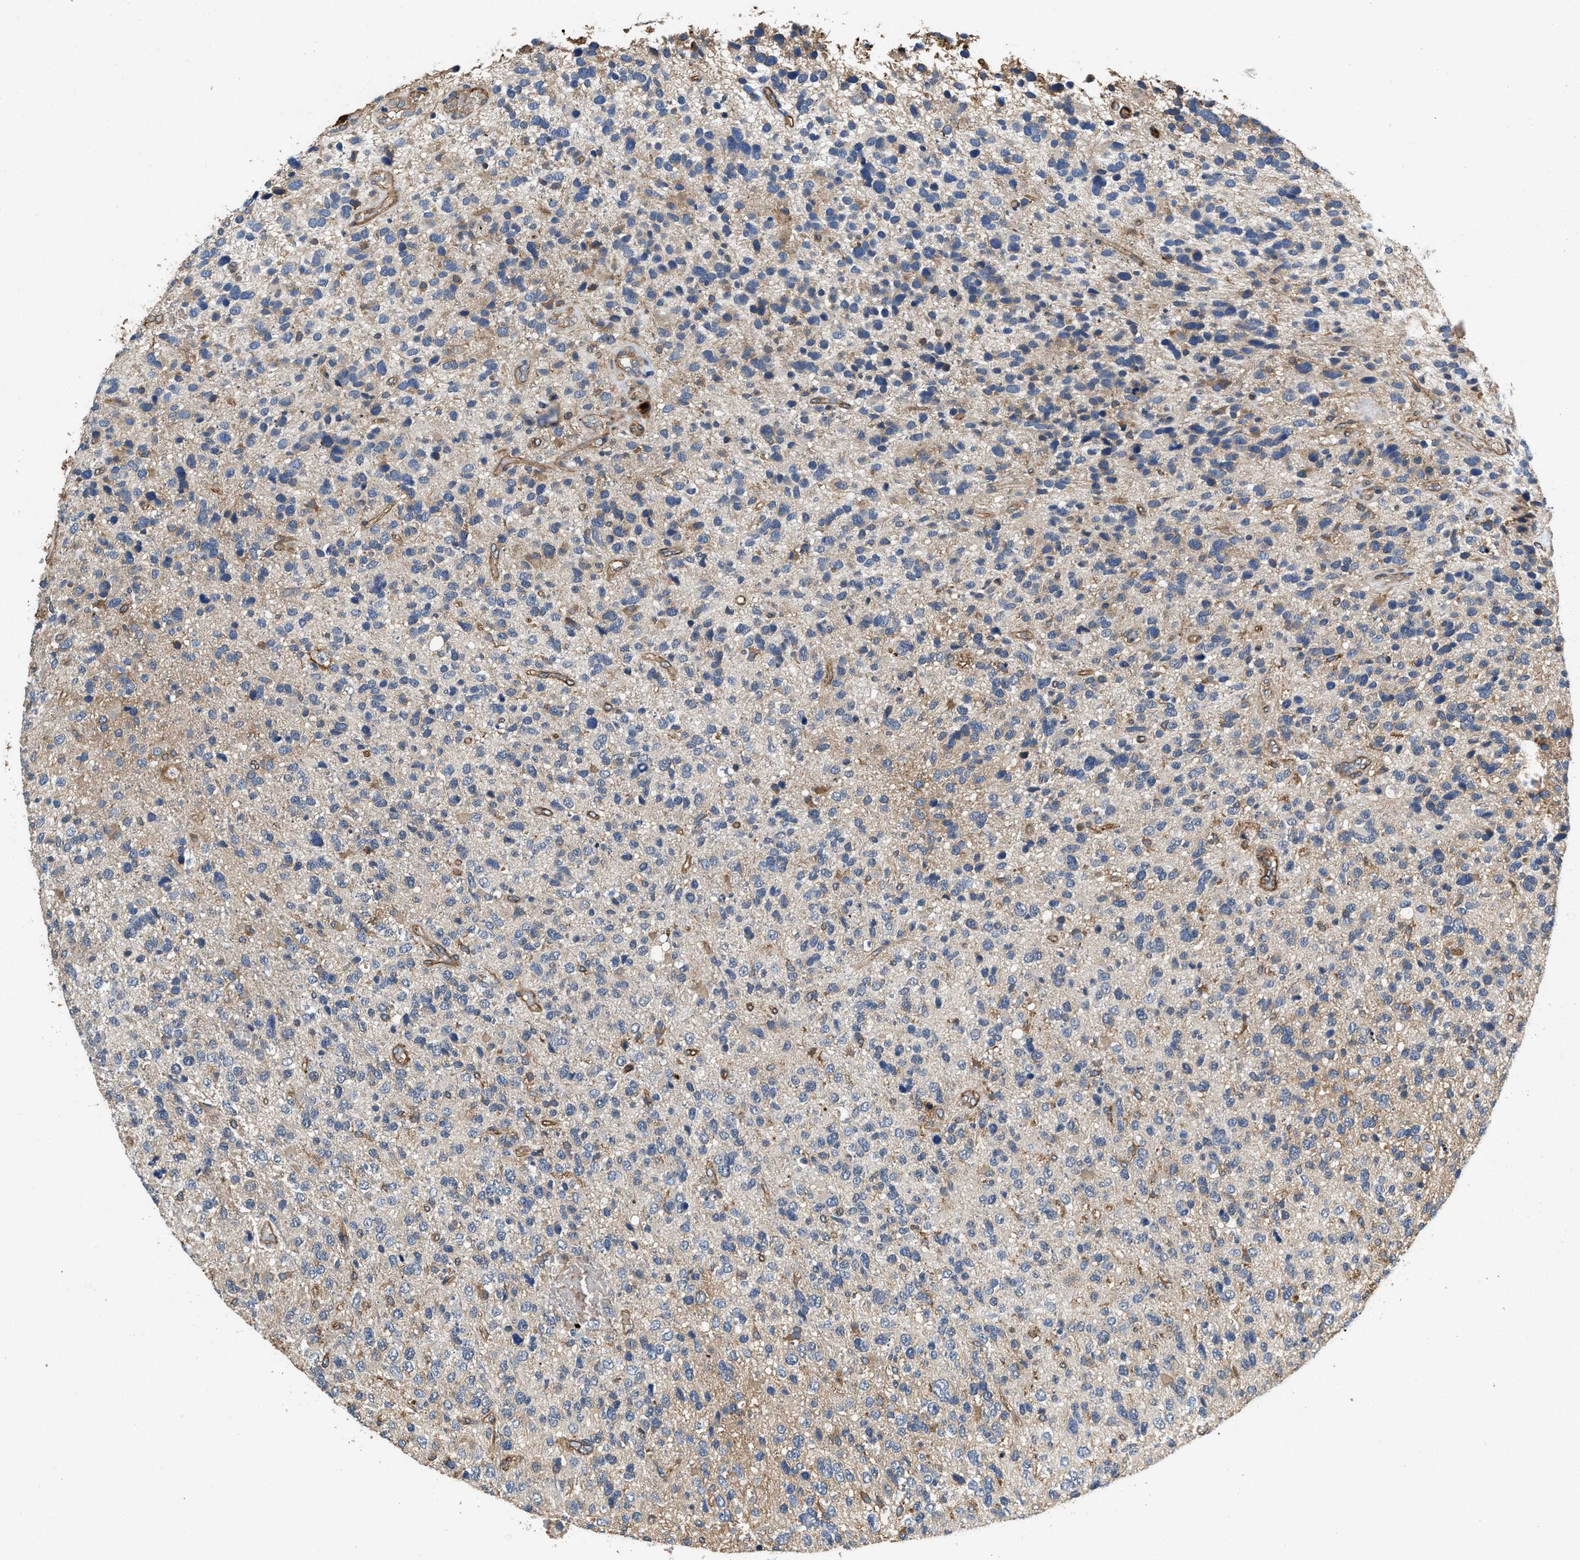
{"staining": {"intensity": "moderate", "quantity": "<25%", "location": "cytoplasmic/membranous"}, "tissue": "glioma", "cell_type": "Tumor cells", "image_type": "cancer", "snomed": [{"axis": "morphology", "description": "Glioma, malignant, High grade"}, {"axis": "topography", "description": "Brain"}], "caption": "The immunohistochemical stain shows moderate cytoplasmic/membranous staining in tumor cells of glioma tissue.", "gene": "LINGO2", "patient": {"sex": "female", "age": 58}}